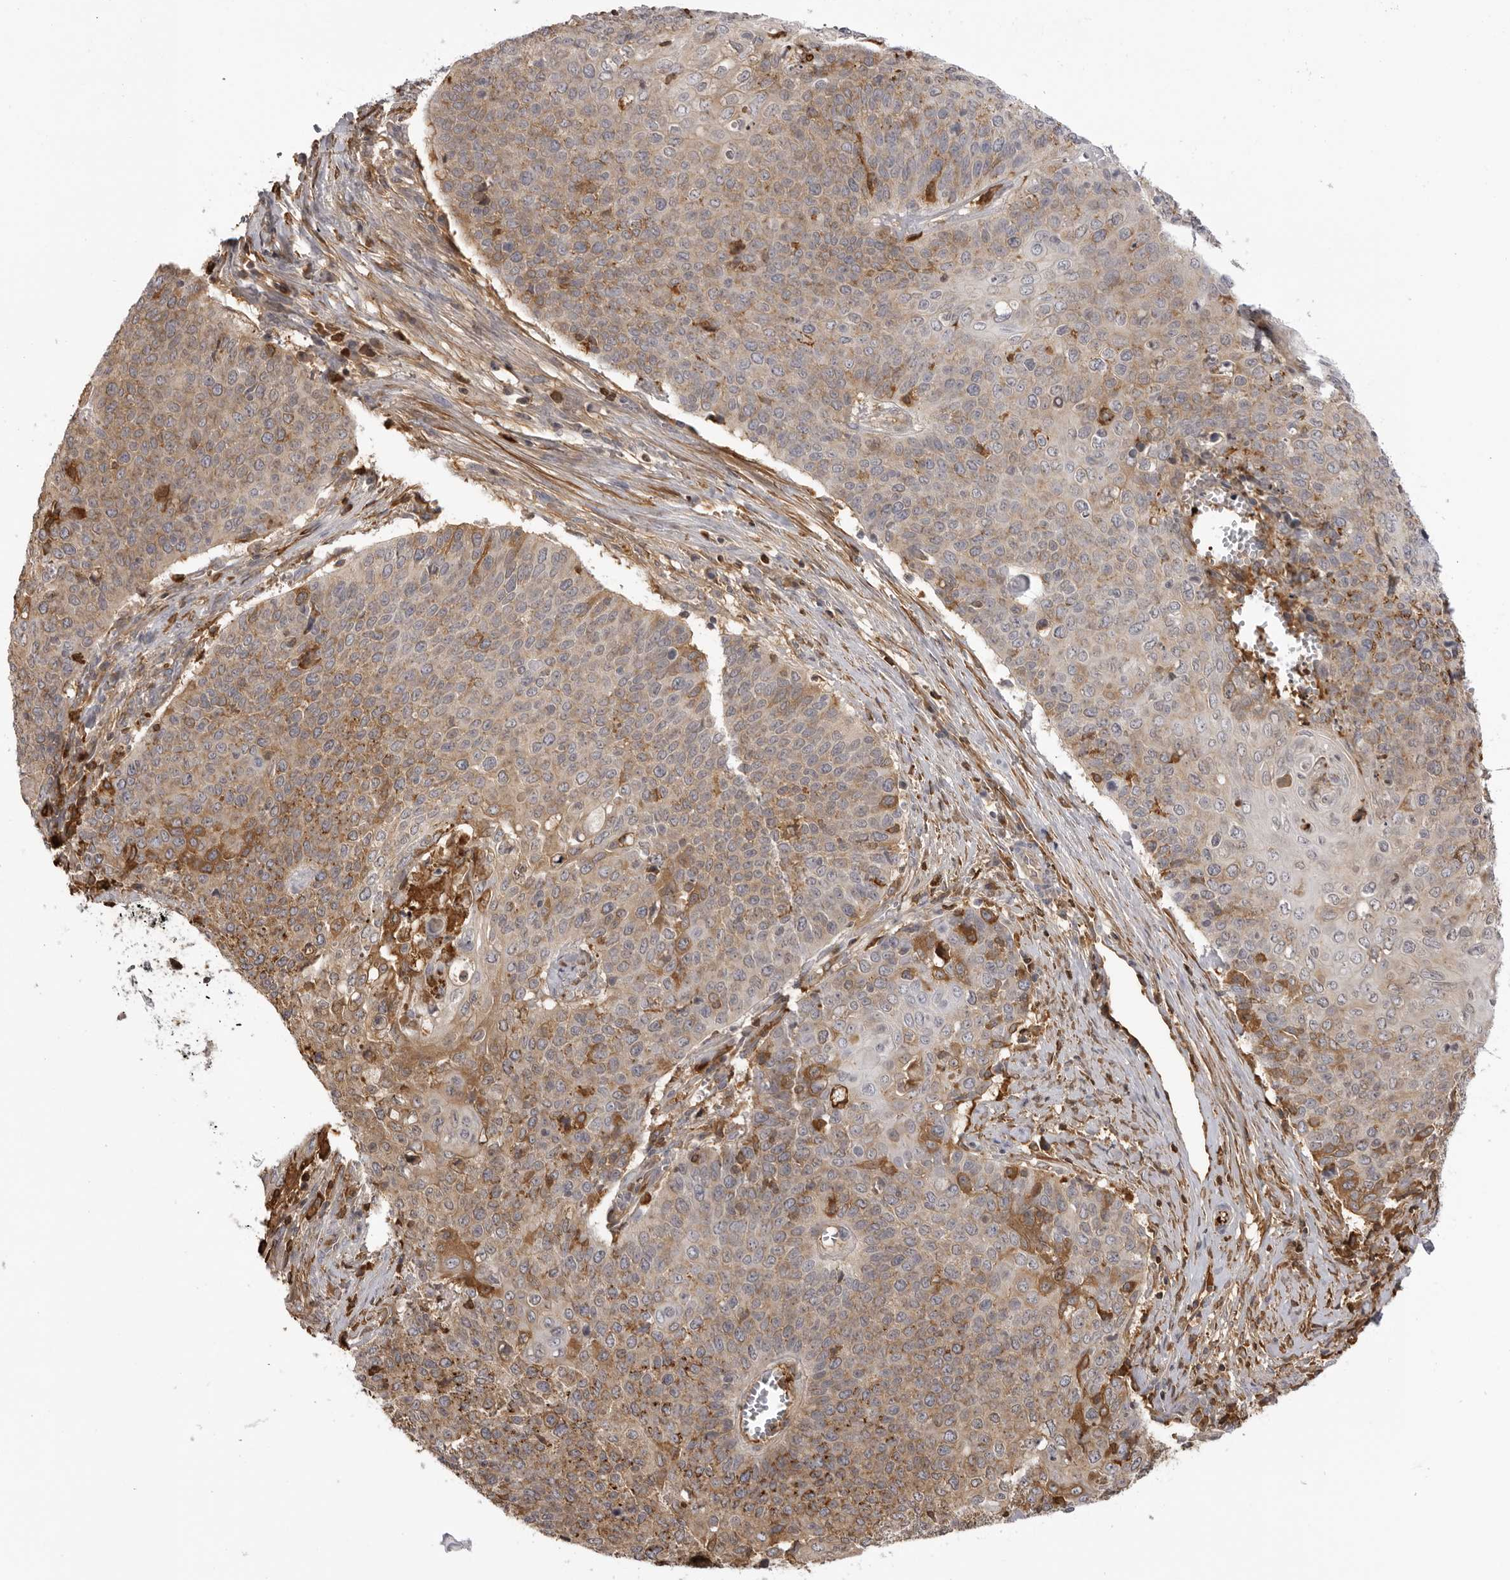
{"staining": {"intensity": "weak", "quantity": "25%-75%", "location": "cytoplasmic/membranous"}, "tissue": "cervical cancer", "cell_type": "Tumor cells", "image_type": "cancer", "snomed": [{"axis": "morphology", "description": "Squamous cell carcinoma, NOS"}, {"axis": "topography", "description": "Cervix"}], "caption": "A low amount of weak cytoplasmic/membranous positivity is identified in approximately 25%-75% of tumor cells in cervical cancer tissue.", "gene": "PLEKHF2", "patient": {"sex": "female", "age": 39}}